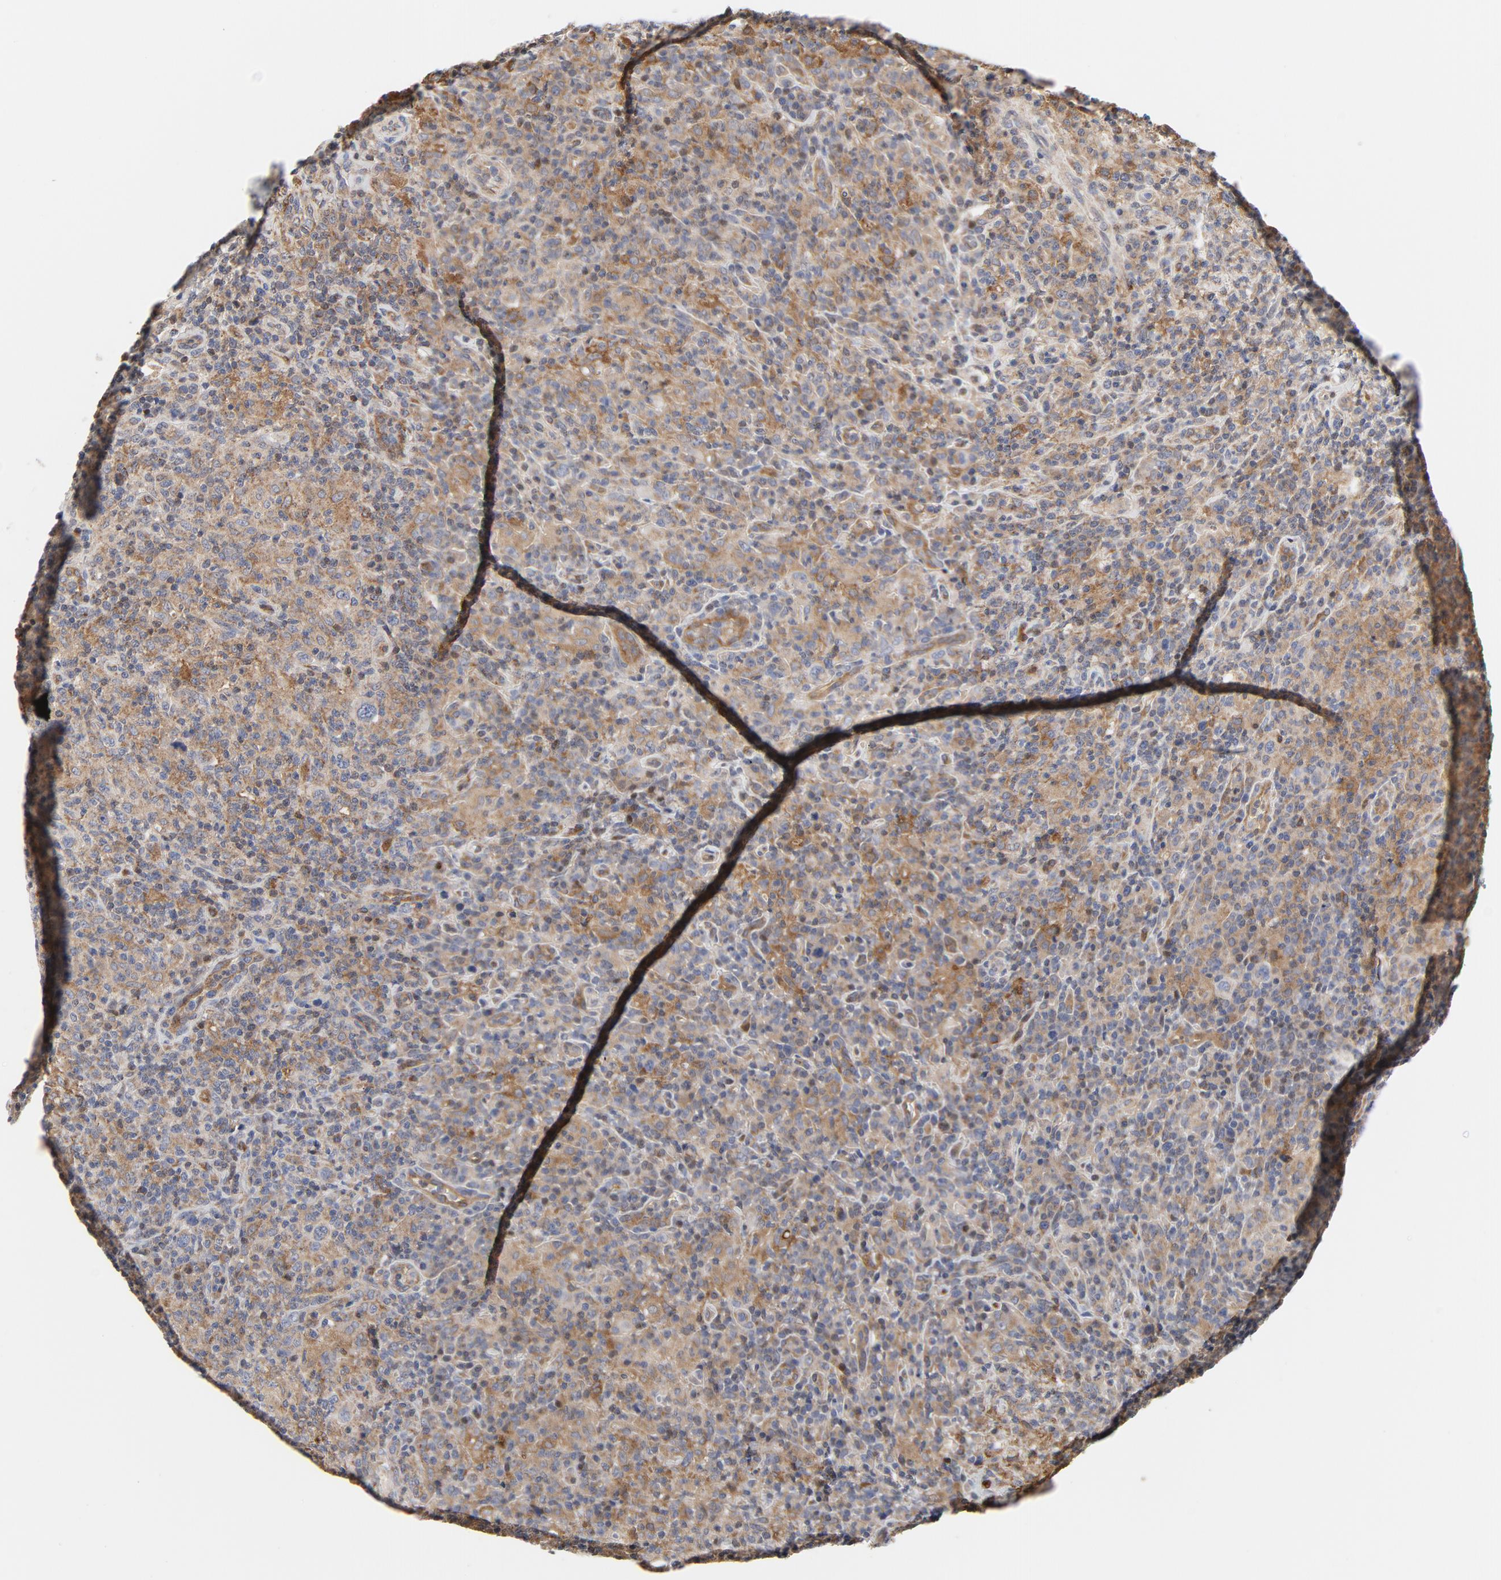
{"staining": {"intensity": "moderate", "quantity": ">75%", "location": "cytoplasmic/membranous"}, "tissue": "lymphoma", "cell_type": "Tumor cells", "image_type": "cancer", "snomed": [{"axis": "morphology", "description": "Hodgkin's disease, NOS"}, {"axis": "topography", "description": "Lymph node"}], "caption": "IHC histopathology image of neoplastic tissue: Hodgkin's disease stained using immunohistochemistry reveals medium levels of moderate protein expression localized specifically in the cytoplasmic/membranous of tumor cells, appearing as a cytoplasmic/membranous brown color.", "gene": "RAPGEF4", "patient": {"sex": "male", "age": 65}}